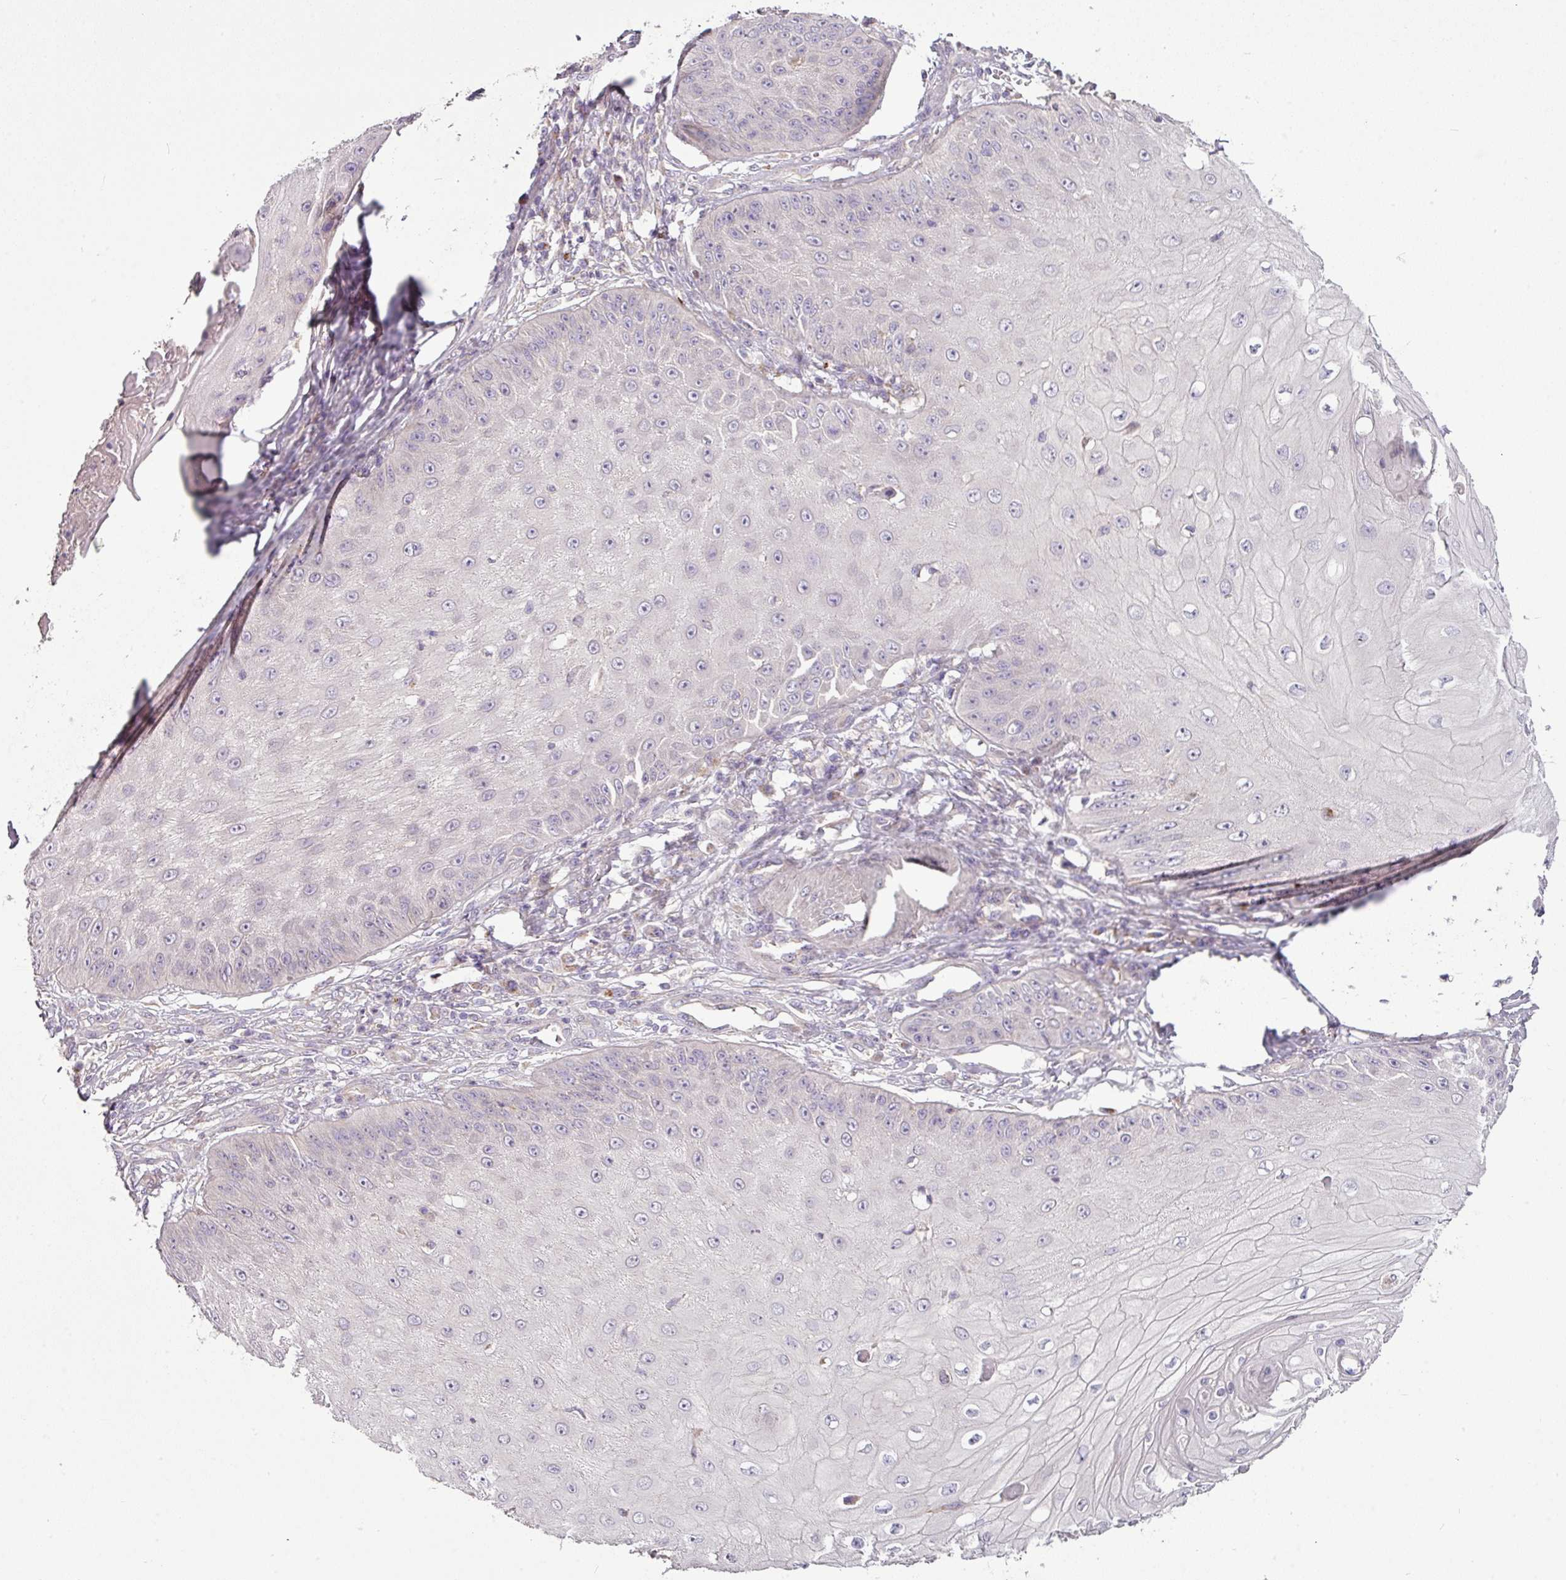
{"staining": {"intensity": "negative", "quantity": "none", "location": "none"}, "tissue": "skin cancer", "cell_type": "Tumor cells", "image_type": "cancer", "snomed": [{"axis": "morphology", "description": "Squamous cell carcinoma, NOS"}, {"axis": "topography", "description": "Skin"}], "caption": "This is an IHC image of human skin cancer. There is no staining in tumor cells.", "gene": "GAN", "patient": {"sex": "male", "age": 70}}